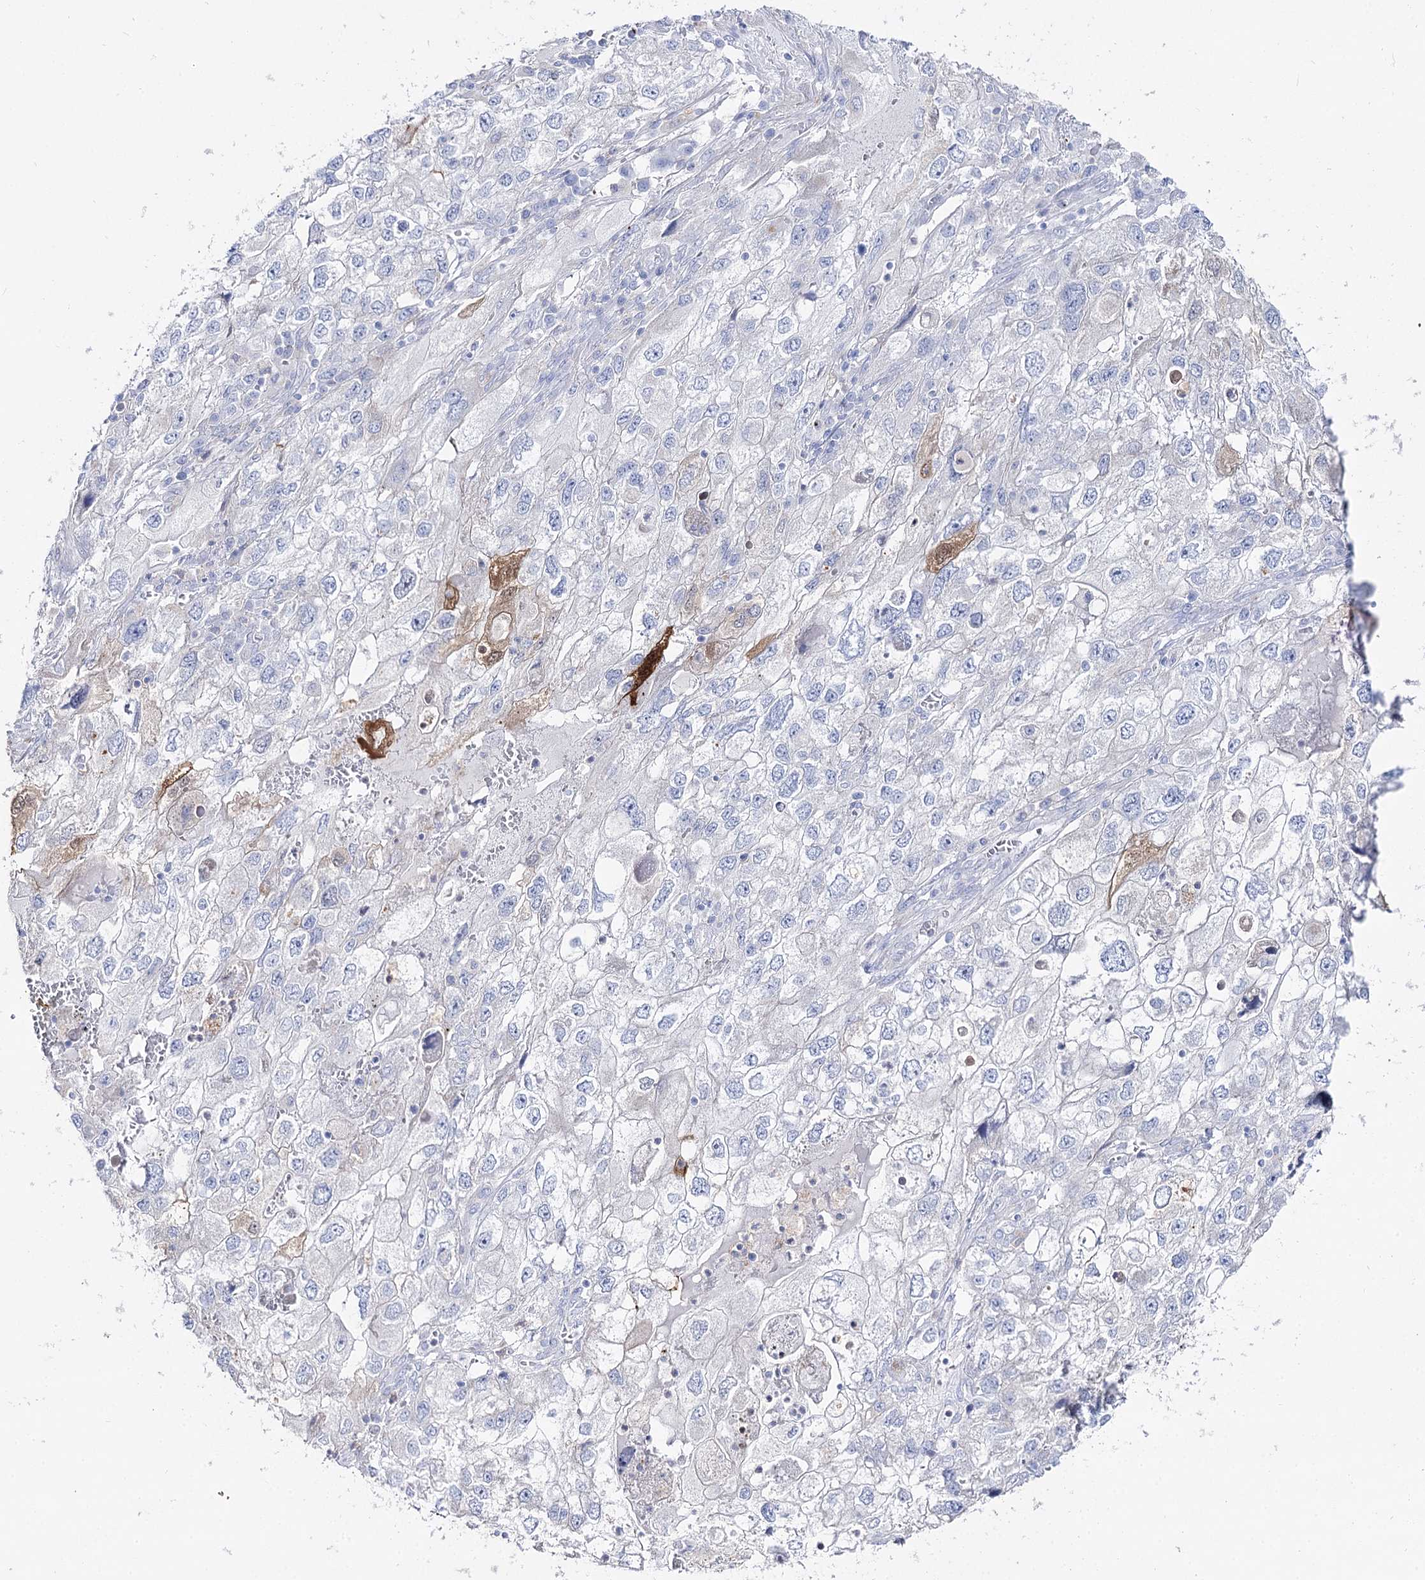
{"staining": {"intensity": "negative", "quantity": "none", "location": "none"}, "tissue": "endometrial cancer", "cell_type": "Tumor cells", "image_type": "cancer", "snomed": [{"axis": "morphology", "description": "Adenocarcinoma, NOS"}, {"axis": "topography", "description": "Endometrium"}], "caption": "The micrograph displays no significant positivity in tumor cells of endometrial adenocarcinoma.", "gene": "SLC3A1", "patient": {"sex": "female", "age": 49}}